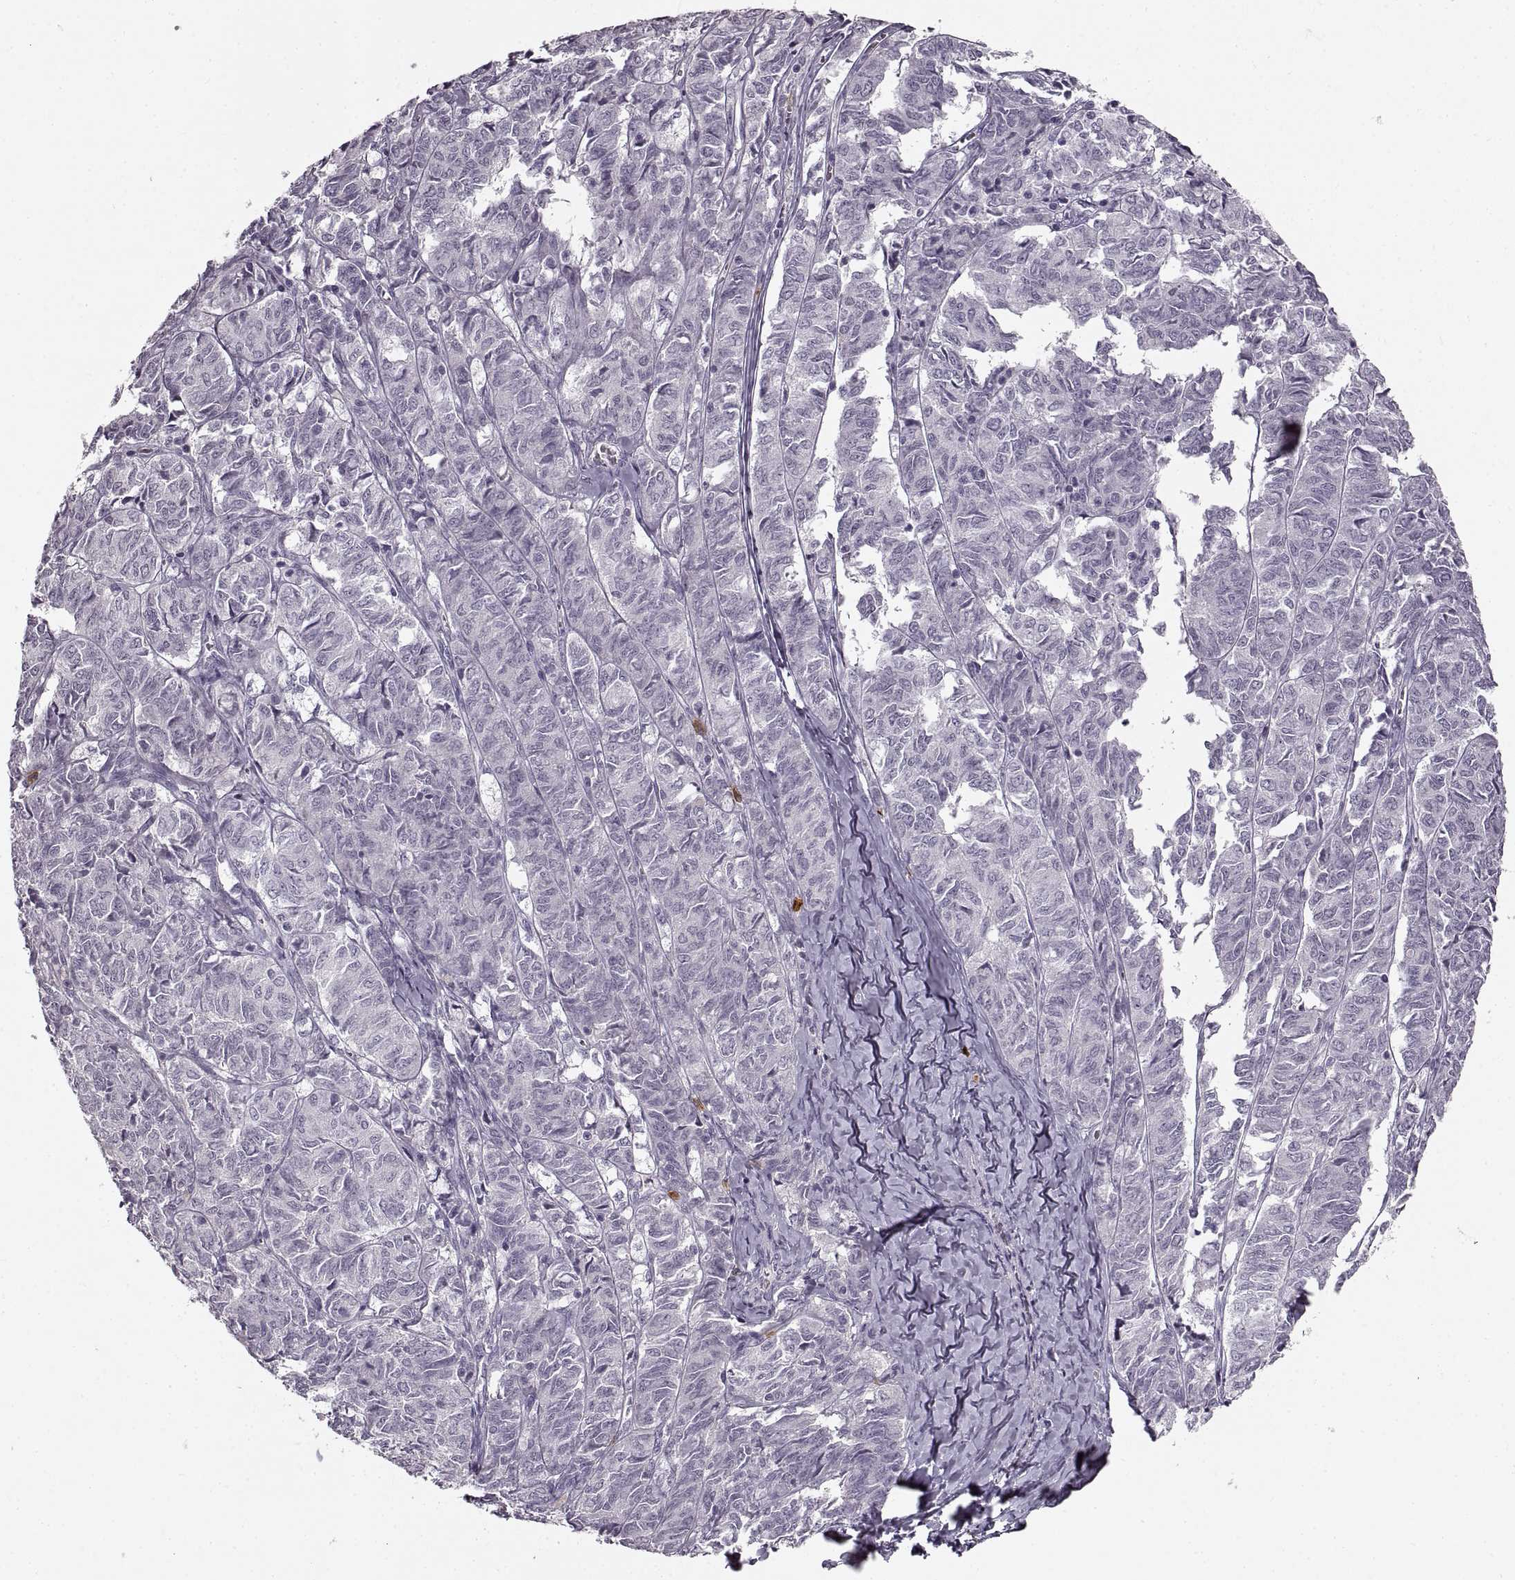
{"staining": {"intensity": "negative", "quantity": "none", "location": "none"}, "tissue": "ovarian cancer", "cell_type": "Tumor cells", "image_type": "cancer", "snomed": [{"axis": "morphology", "description": "Carcinoma, endometroid"}, {"axis": "topography", "description": "Ovary"}], "caption": "Tumor cells are negative for protein expression in human ovarian cancer.", "gene": "CNTN1", "patient": {"sex": "female", "age": 80}}